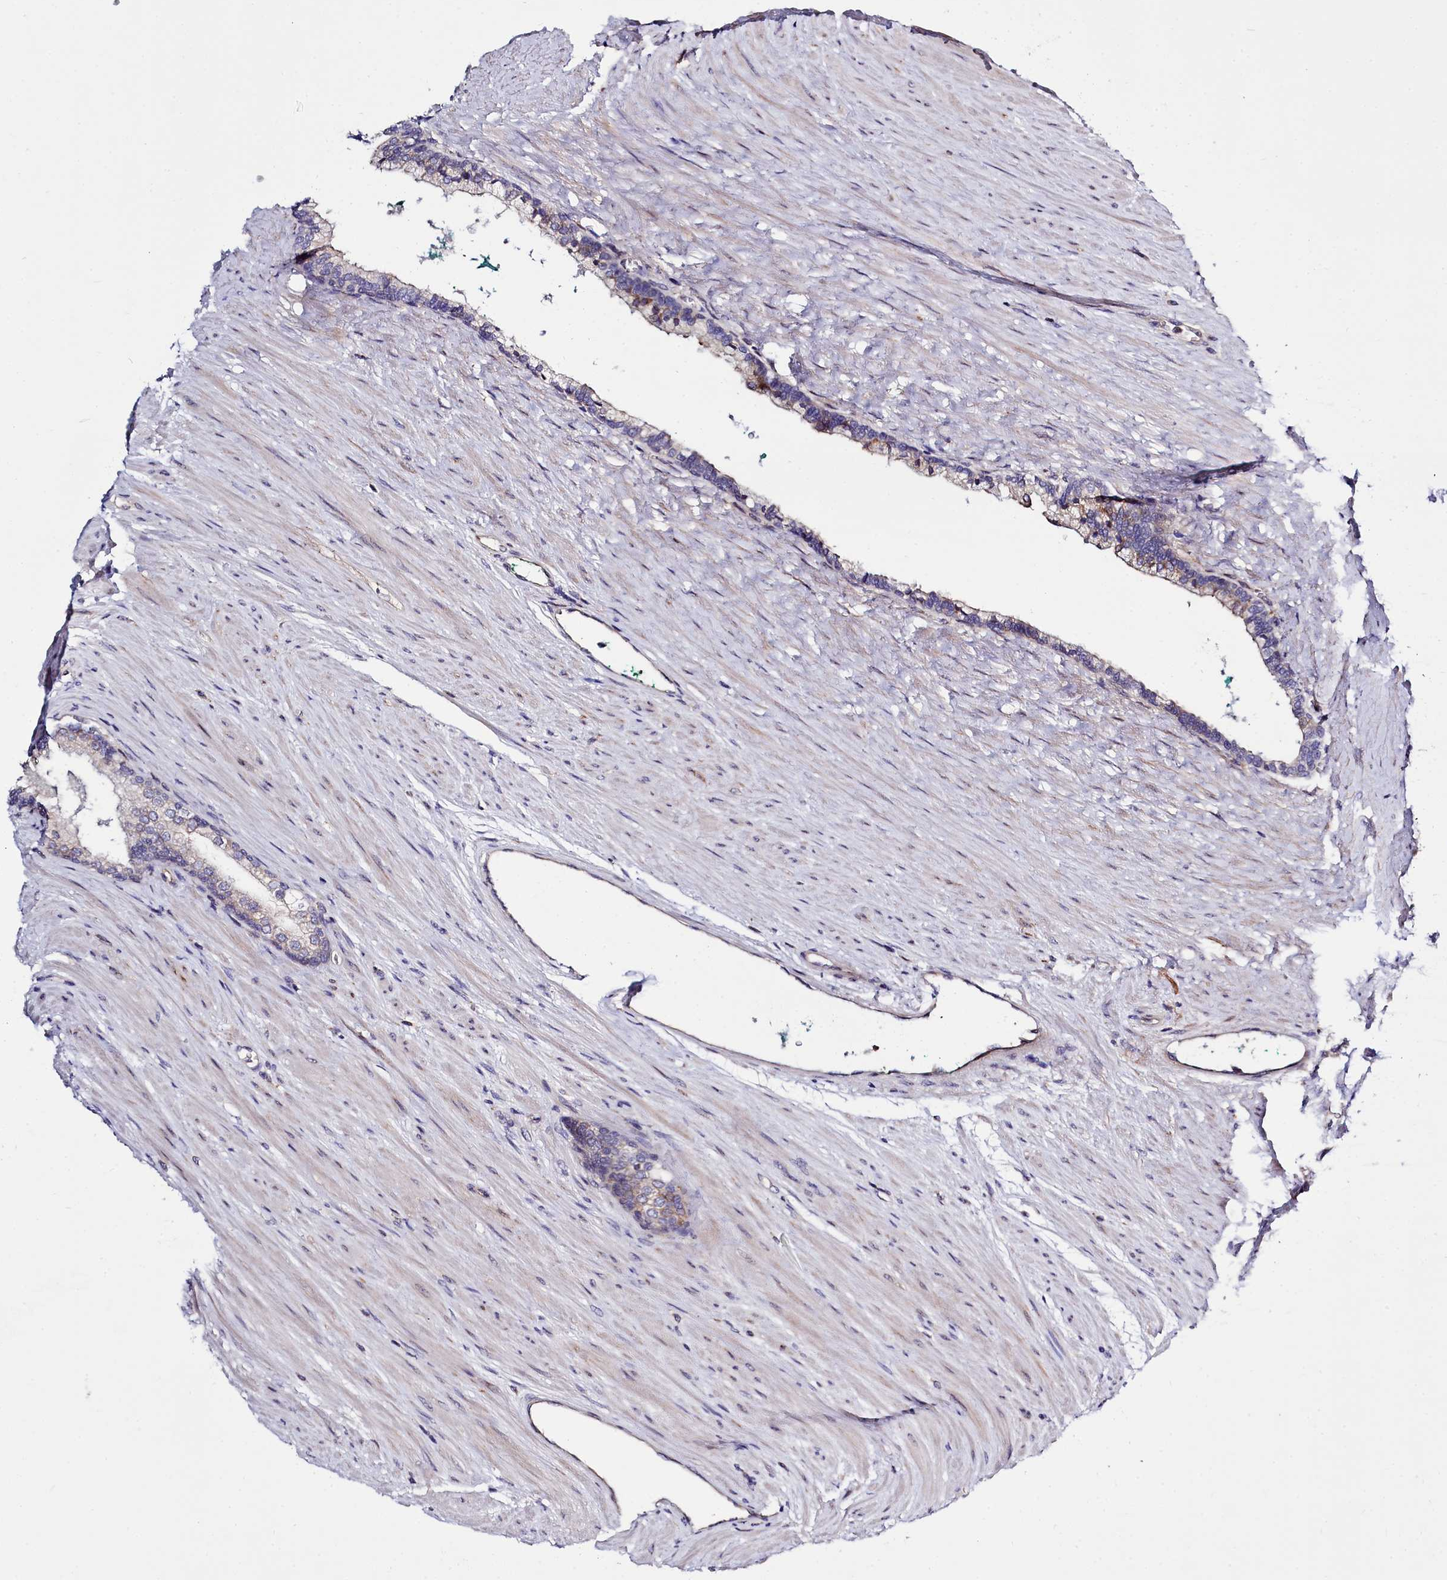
{"staining": {"intensity": "negative", "quantity": "none", "location": "none"}, "tissue": "prostate cancer", "cell_type": "Tumor cells", "image_type": "cancer", "snomed": [{"axis": "morphology", "description": "Adenocarcinoma, High grade"}, {"axis": "topography", "description": "Prostate"}], "caption": "Tumor cells are negative for protein expression in human adenocarcinoma (high-grade) (prostate). The staining was performed using DAB (3,3'-diaminobenzidine) to visualize the protein expression in brown, while the nuclei were stained in blue with hematoxylin (Magnification: 20x).", "gene": "RAPGEF4", "patient": {"sex": "male", "age": 60}}